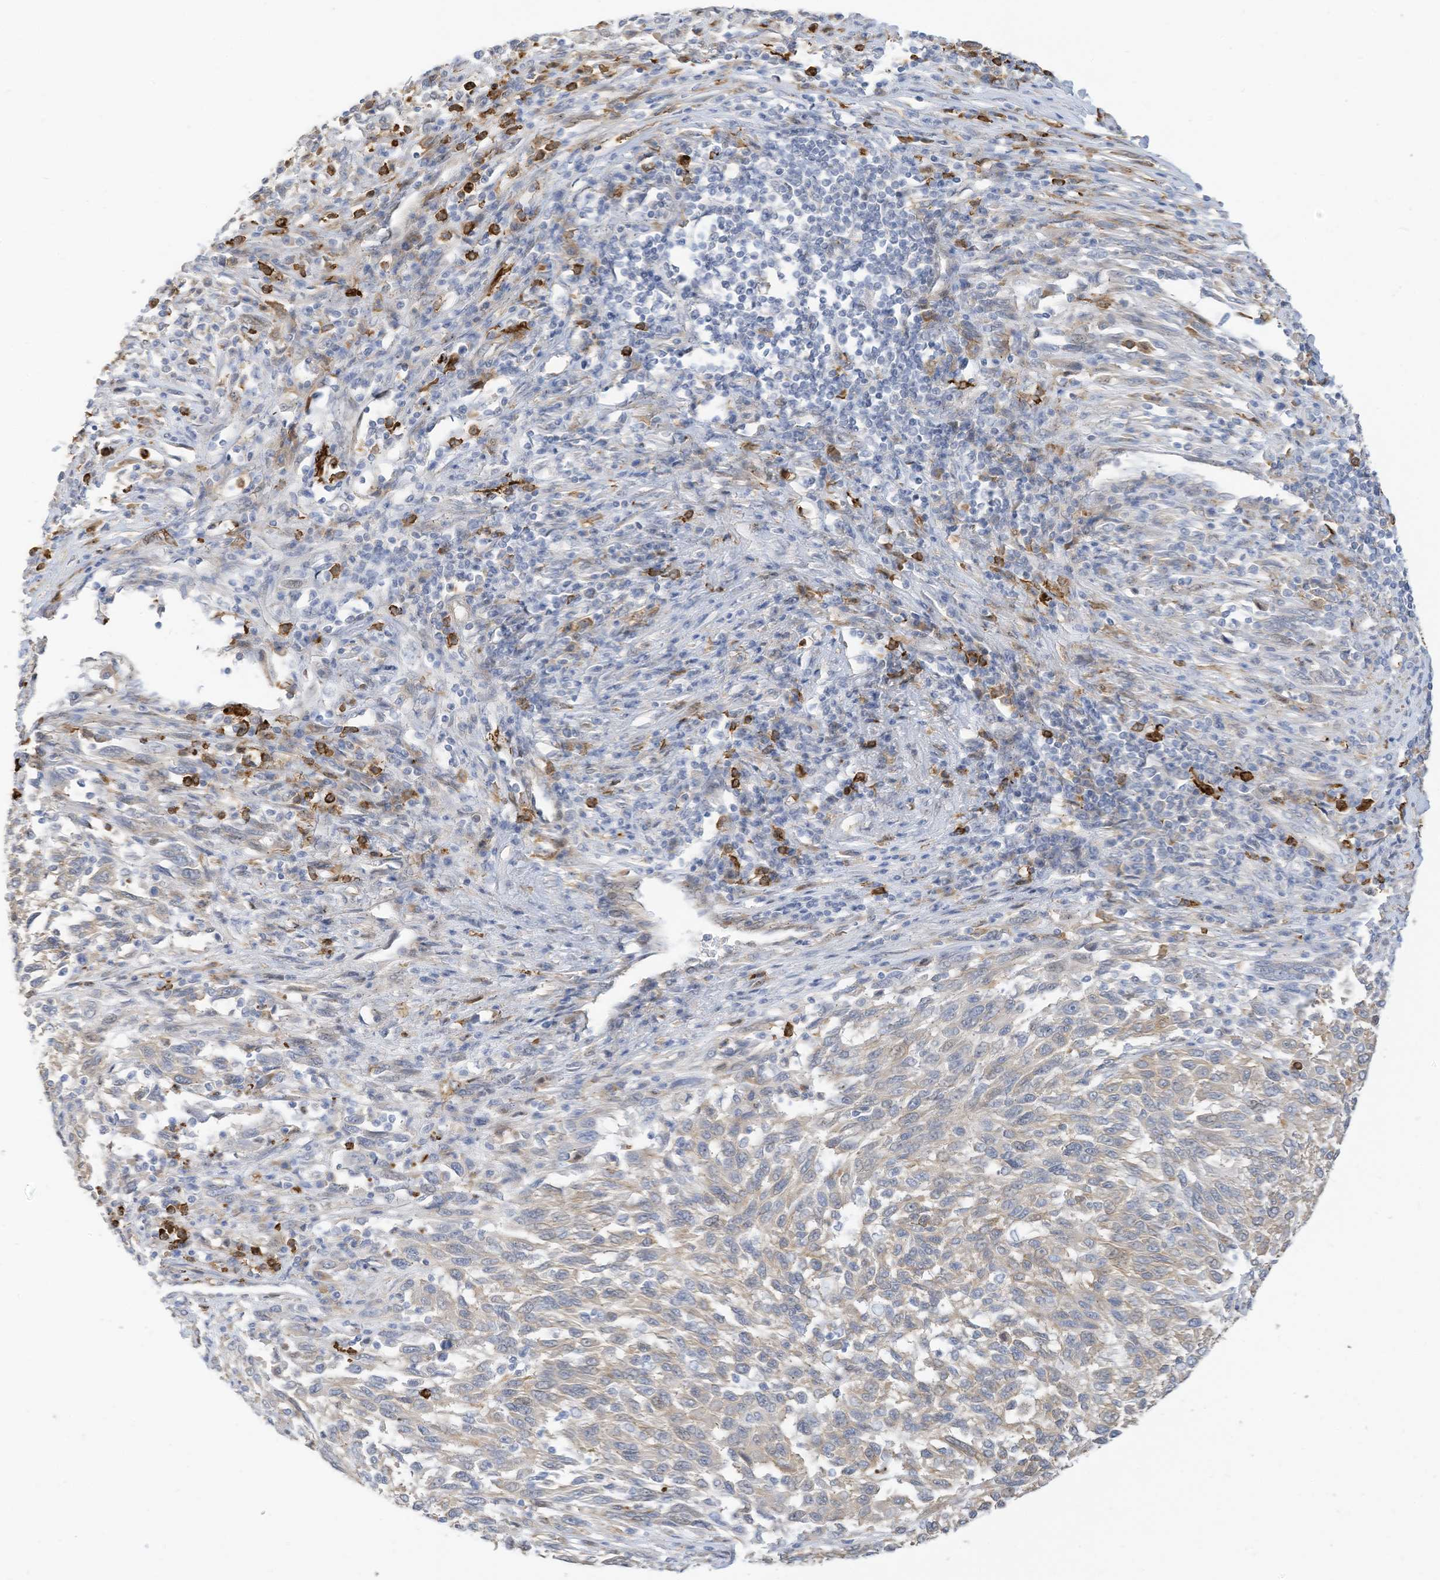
{"staining": {"intensity": "weak", "quantity": "25%-75%", "location": "cytoplasmic/membranous"}, "tissue": "melanoma", "cell_type": "Tumor cells", "image_type": "cancer", "snomed": [{"axis": "morphology", "description": "Malignant melanoma, Metastatic site"}, {"axis": "topography", "description": "Lymph node"}], "caption": "IHC (DAB (3,3'-diaminobenzidine)) staining of melanoma displays weak cytoplasmic/membranous protein staining in about 25%-75% of tumor cells.", "gene": "ATP13A1", "patient": {"sex": "male", "age": 61}}